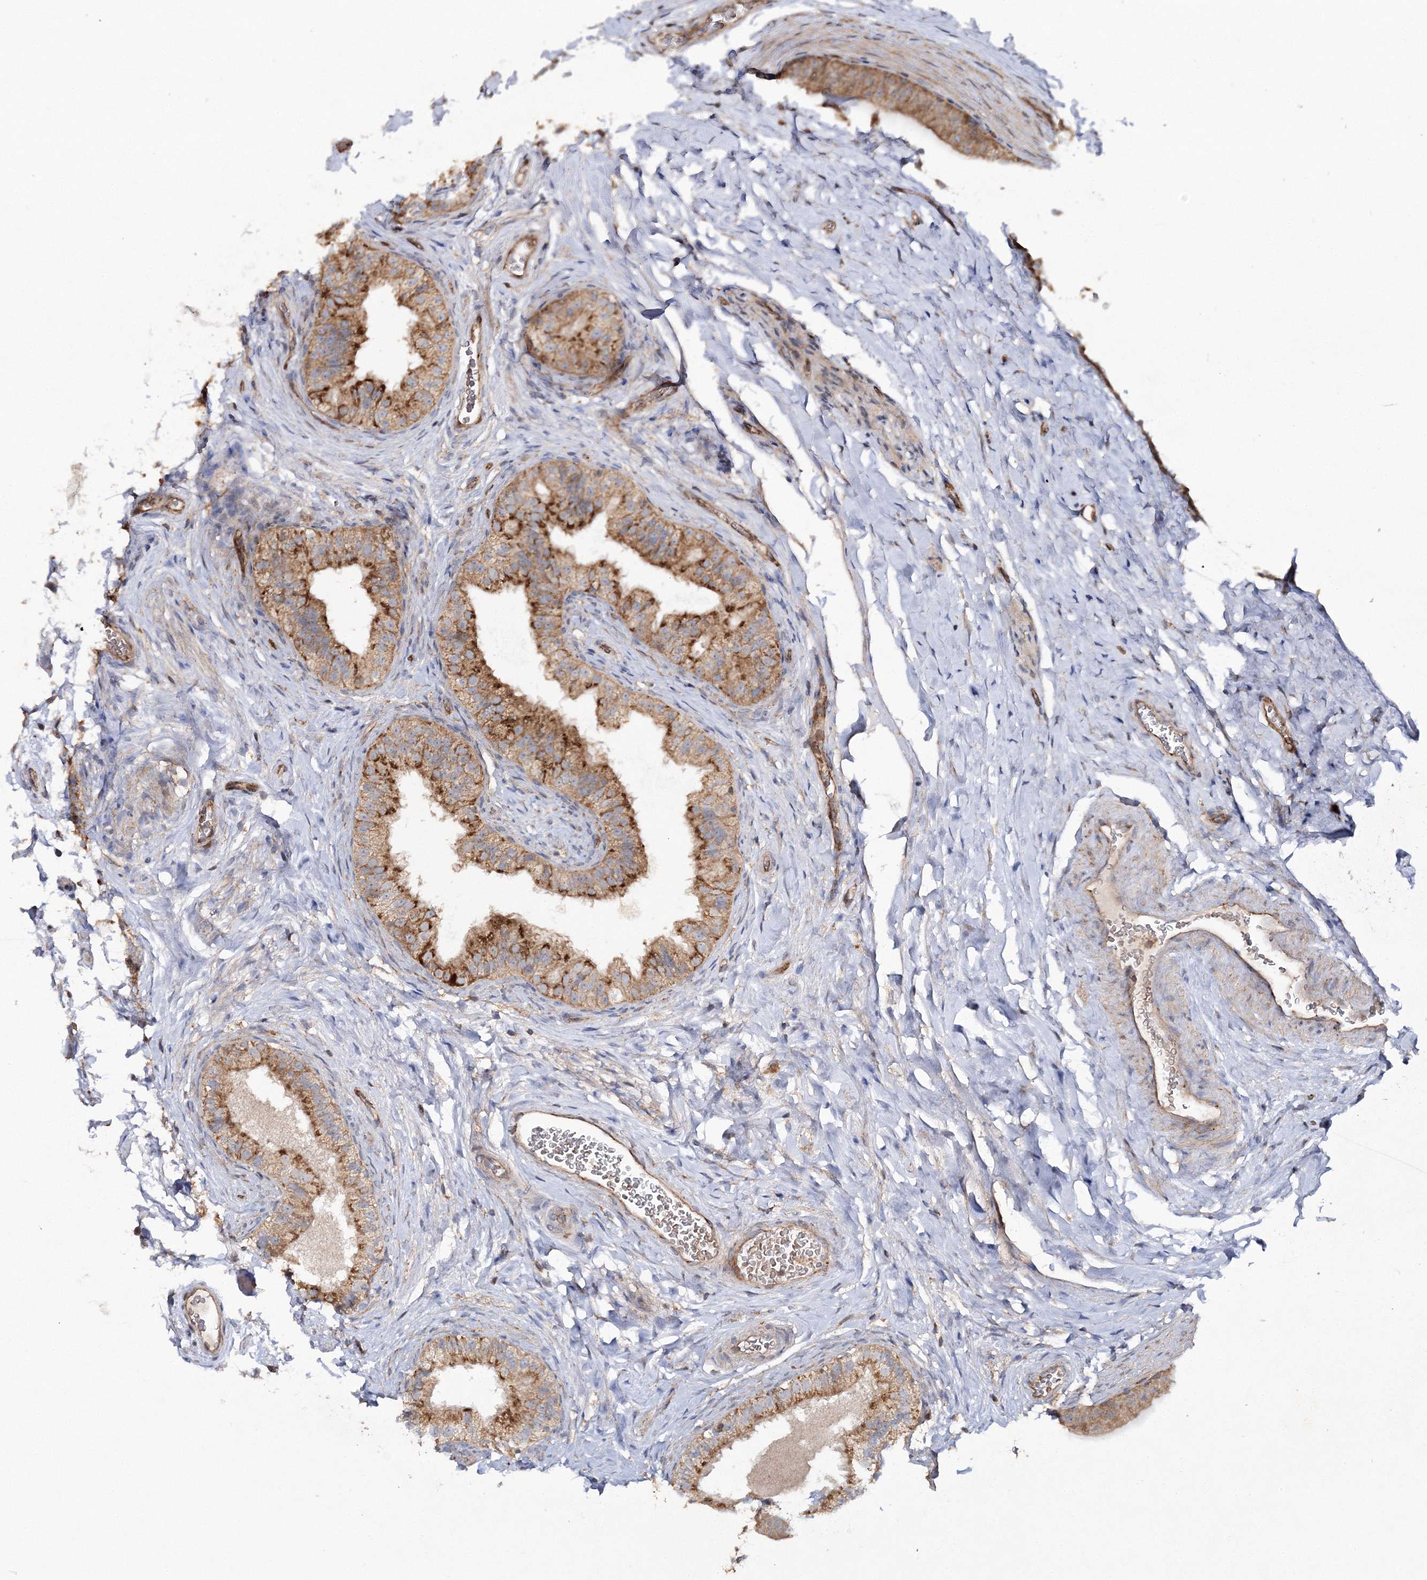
{"staining": {"intensity": "strong", "quantity": ">75%", "location": "cytoplasmic/membranous"}, "tissue": "epididymis", "cell_type": "Glandular cells", "image_type": "normal", "snomed": [{"axis": "morphology", "description": "Normal tissue, NOS"}, {"axis": "topography", "description": "Epididymis"}], "caption": "Epididymis stained for a protein (brown) demonstrates strong cytoplasmic/membranous positive expression in about >75% of glandular cells.", "gene": "DNAJC13", "patient": {"sex": "male", "age": 49}}